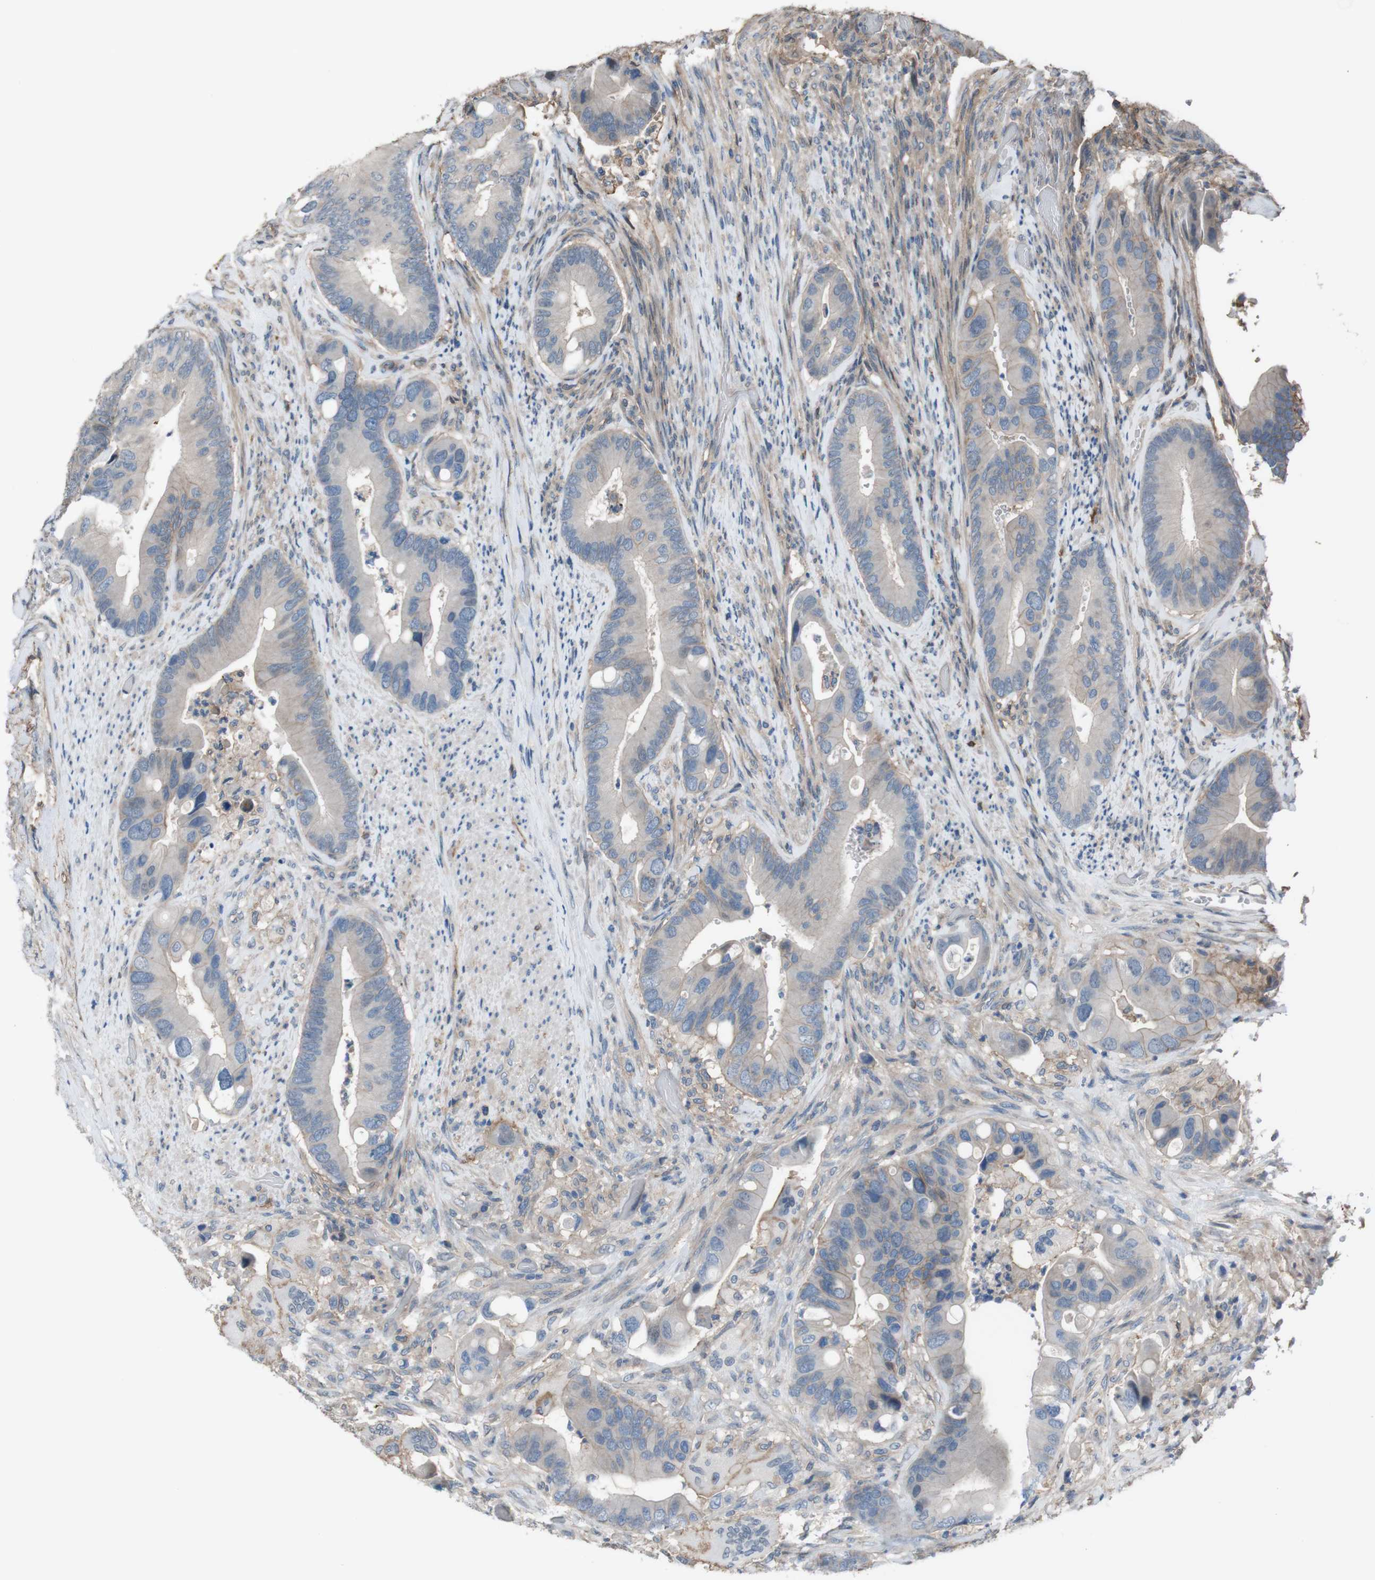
{"staining": {"intensity": "weak", "quantity": "<25%", "location": "cytoplasmic/membranous"}, "tissue": "colorectal cancer", "cell_type": "Tumor cells", "image_type": "cancer", "snomed": [{"axis": "morphology", "description": "Adenocarcinoma, NOS"}, {"axis": "topography", "description": "Rectum"}], "caption": "Tumor cells show no significant protein staining in colorectal cancer.", "gene": "ATP2B1", "patient": {"sex": "female", "age": 57}}